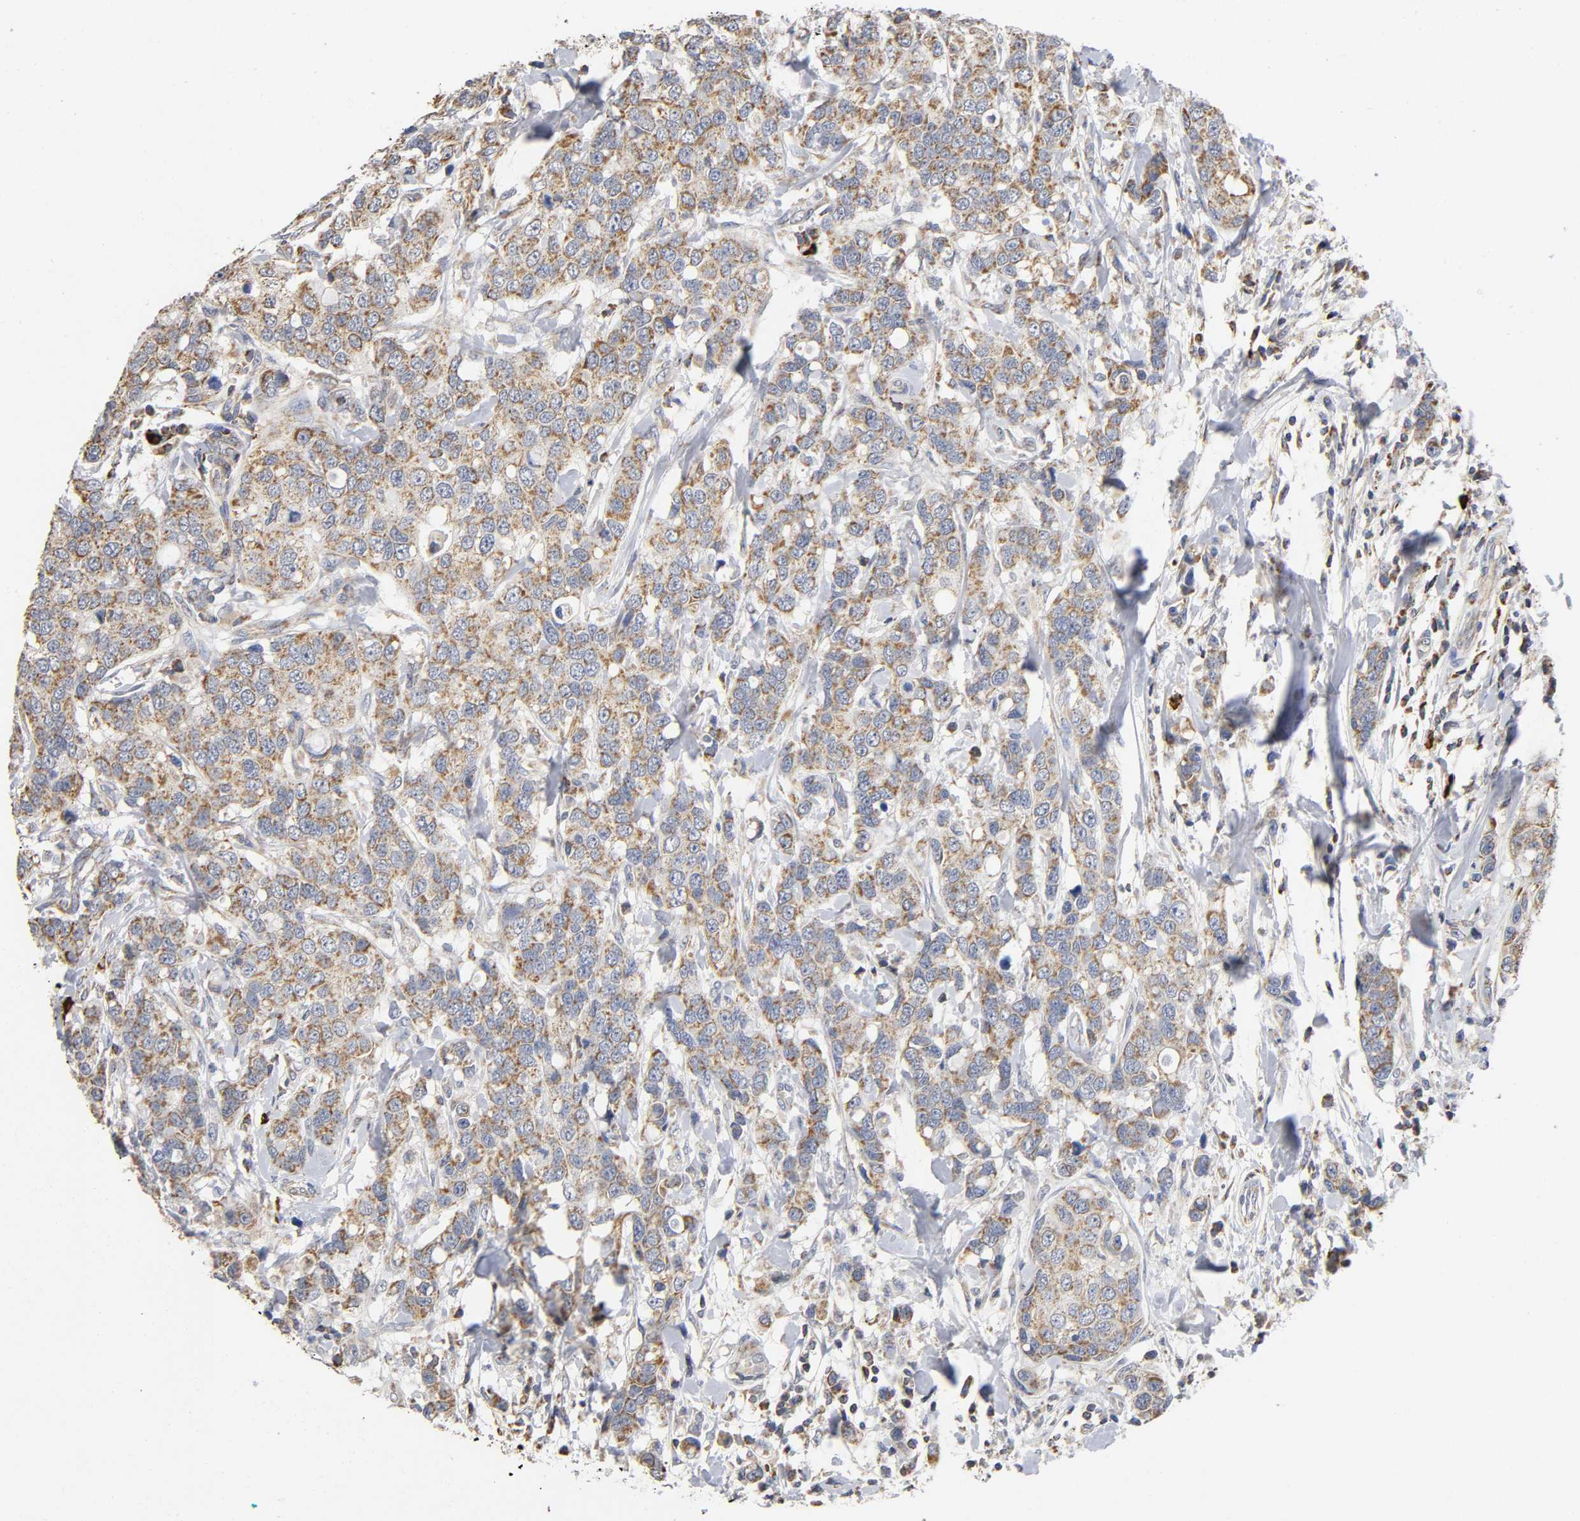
{"staining": {"intensity": "moderate", "quantity": ">75%", "location": "cytoplasmic/membranous"}, "tissue": "breast cancer", "cell_type": "Tumor cells", "image_type": "cancer", "snomed": [{"axis": "morphology", "description": "Duct carcinoma"}, {"axis": "topography", "description": "Breast"}], "caption": "Protein staining by IHC demonstrates moderate cytoplasmic/membranous expression in about >75% of tumor cells in breast intraductal carcinoma. (DAB = brown stain, brightfield microscopy at high magnification).", "gene": "SYT16", "patient": {"sex": "female", "age": 27}}